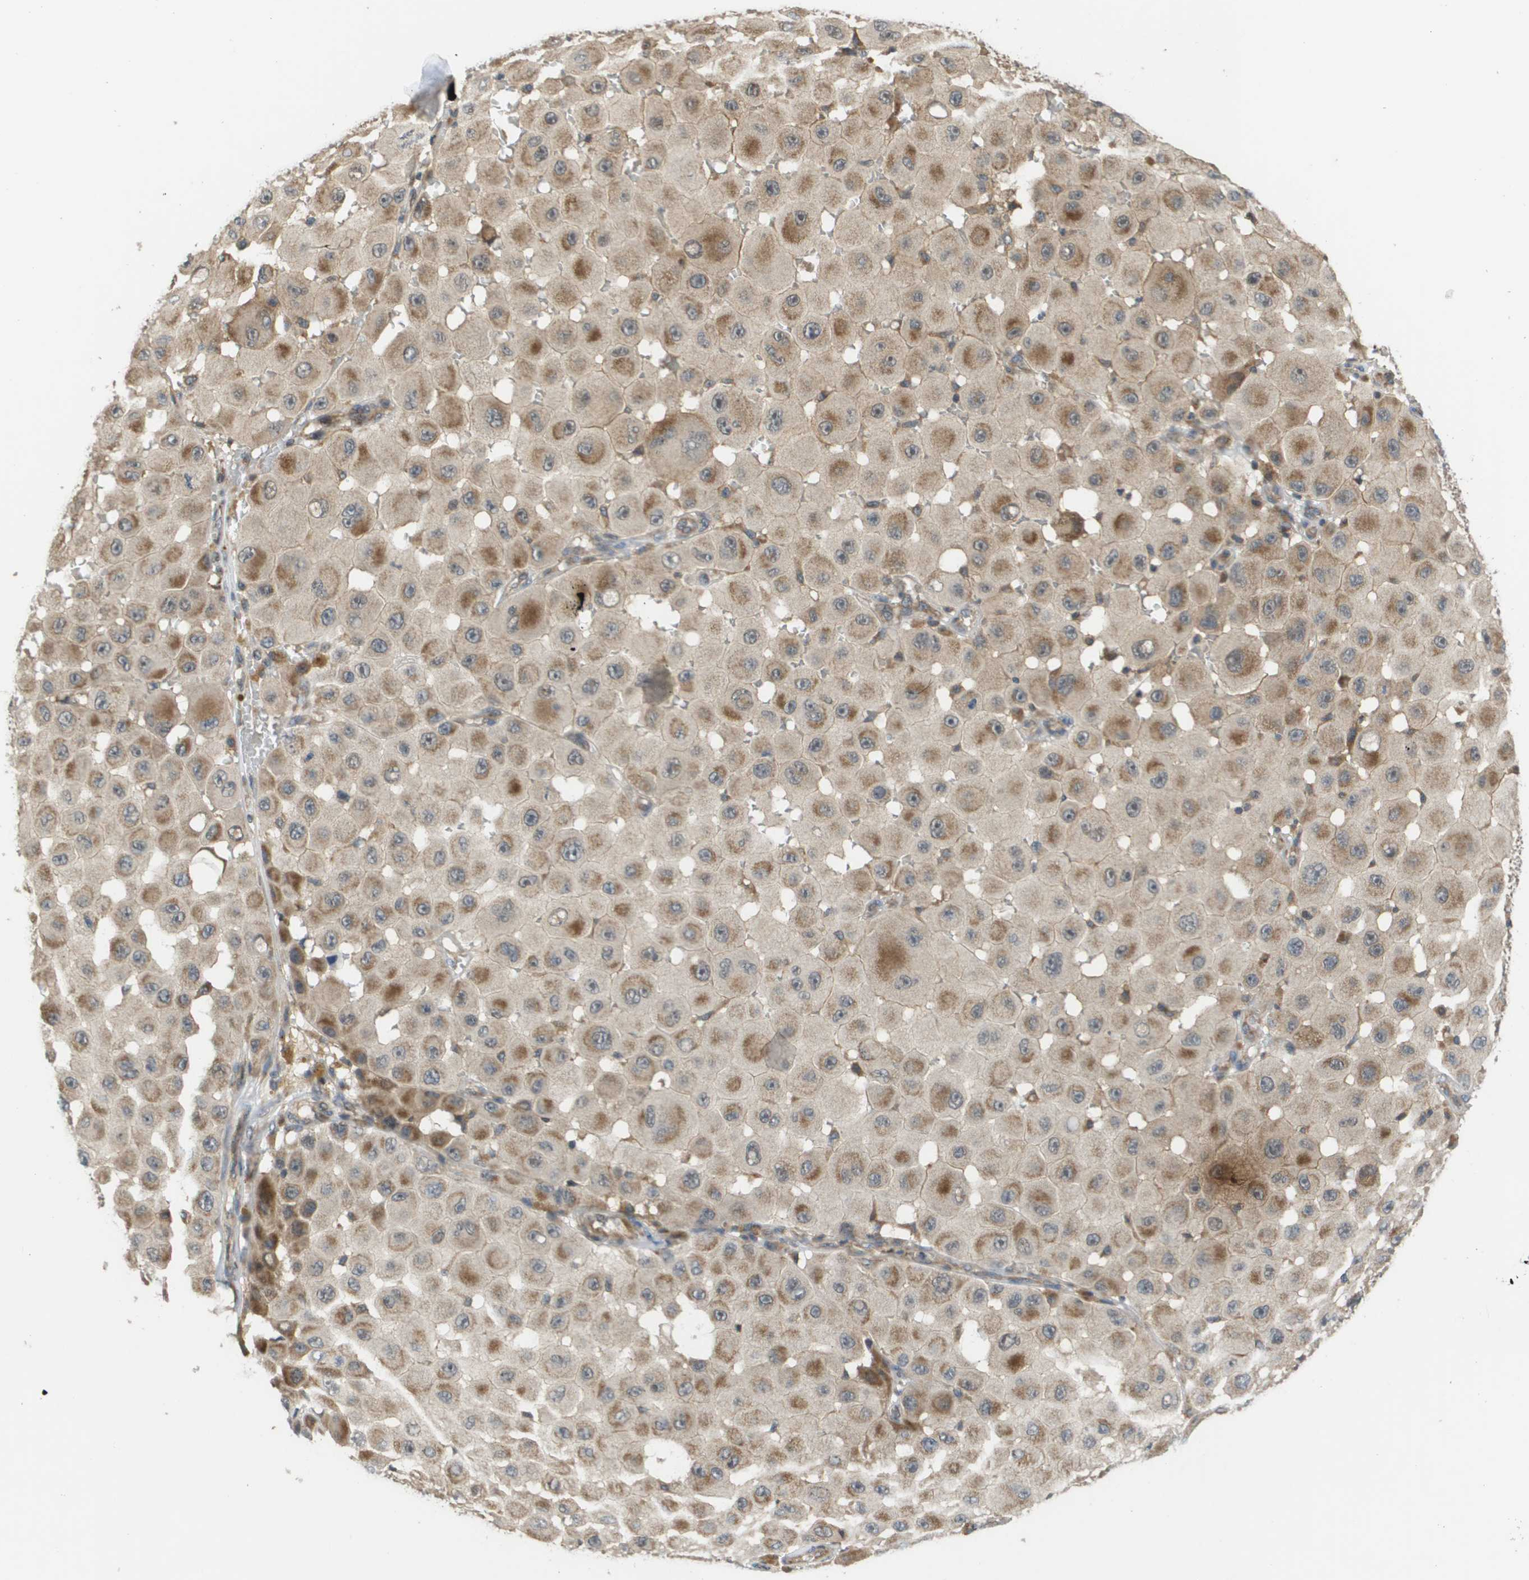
{"staining": {"intensity": "weak", "quantity": "25%-75%", "location": "cytoplasmic/membranous"}, "tissue": "melanoma", "cell_type": "Tumor cells", "image_type": "cancer", "snomed": [{"axis": "morphology", "description": "Malignant melanoma, NOS"}, {"axis": "topography", "description": "Skin"}], "caption": "A low amount of weak cytoplasmic/membranous positivity is seen in approximately 25%-75% of tumor cells in malignant melanoma tissue.", "gene": "RBM38", "patient": {"sex": "female", "age": 81}}